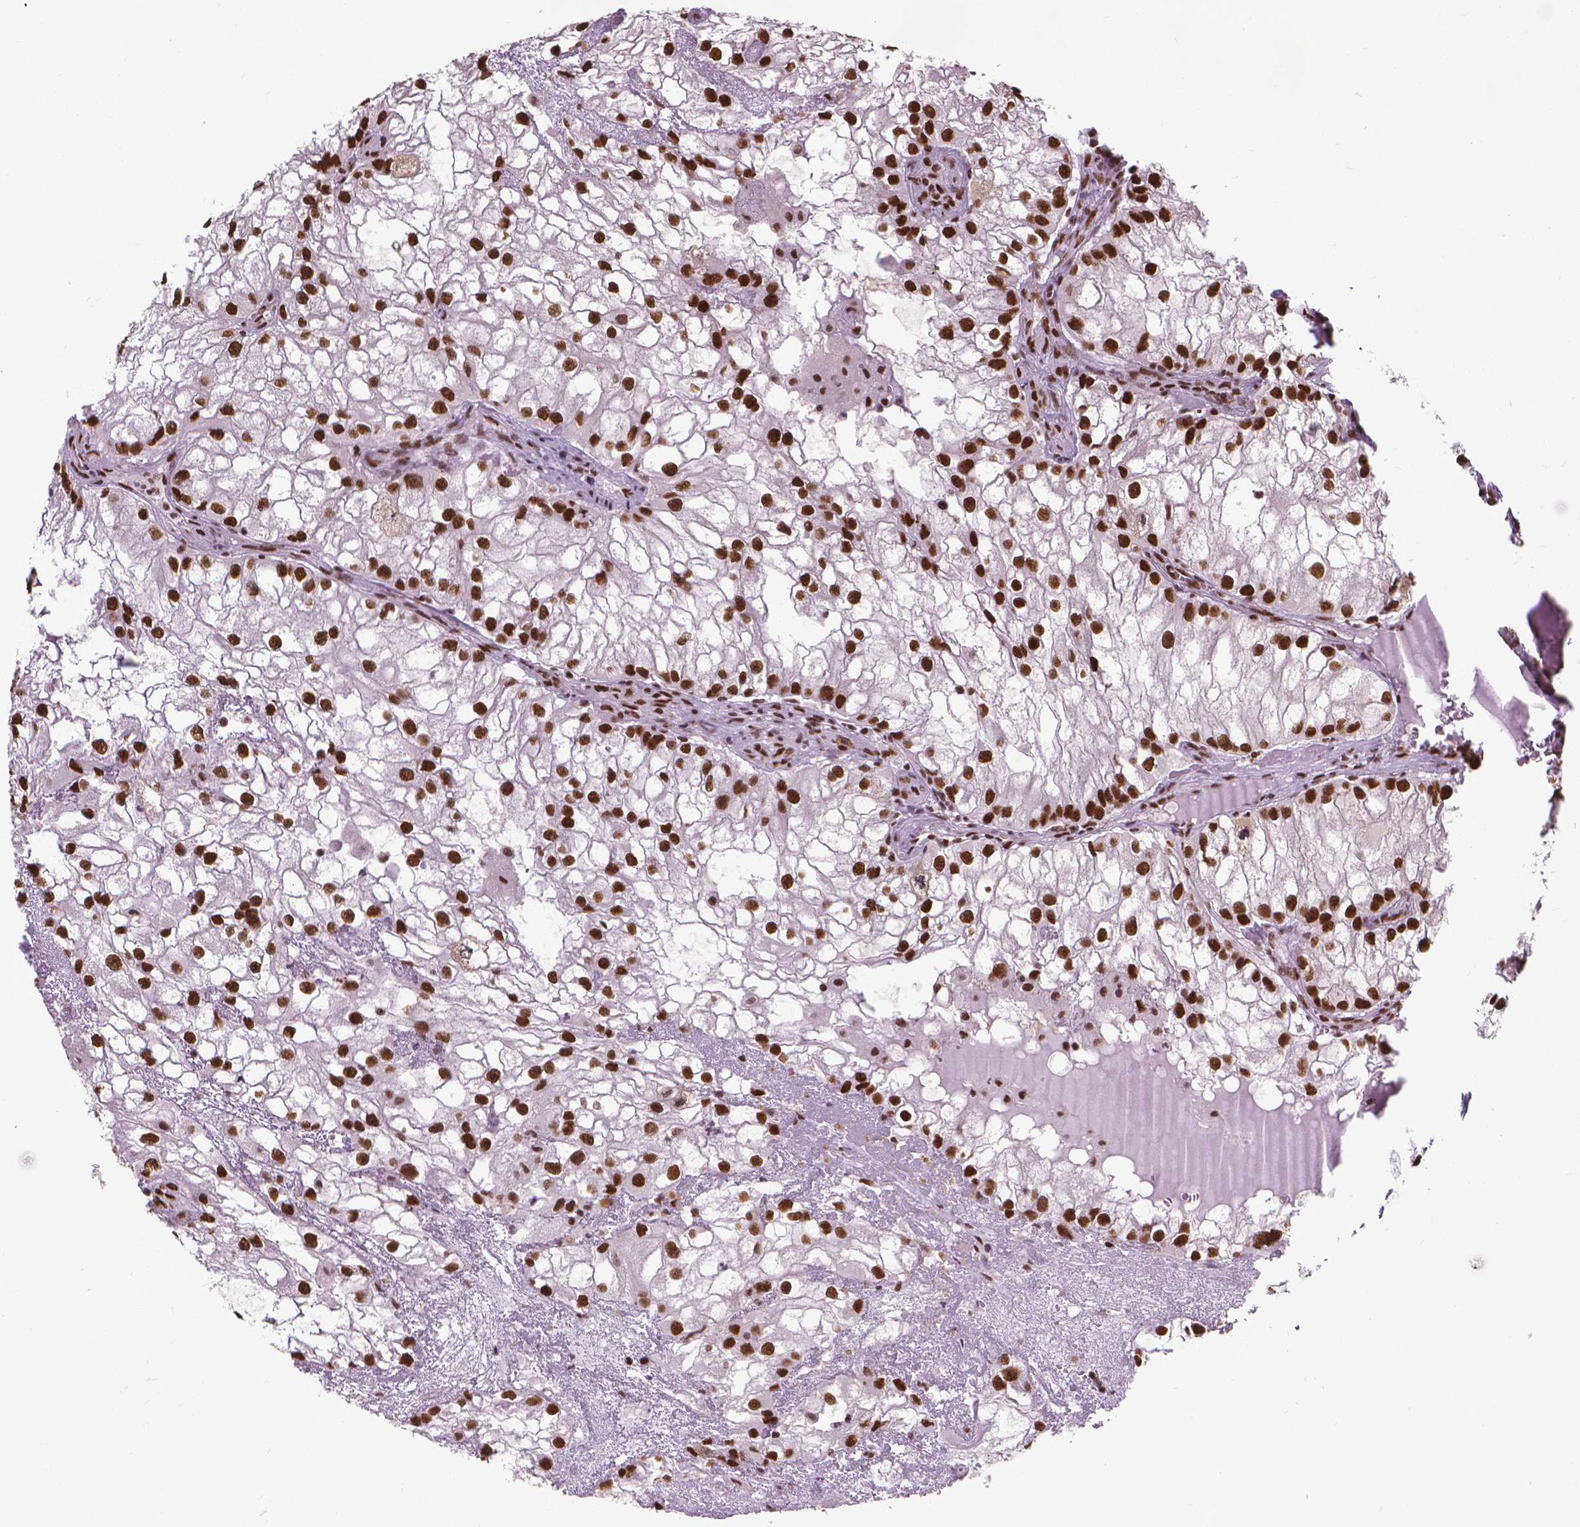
{"staining": {"intensity": "strong", "quantity": ">75%", "location": "nuclear"}, "tissue": "renal cancer", "cell_type": "Tumor cells", "image_type": "cancer", "snomed": [{"axis": "morphology", "description": "Adenocarcinoma, NOS"}, {"axis": "topography", "description": "Kidney"}], "caption": "Immunohistochemical staining of adenocarcinoma (renal) shows high levels of strong nuclear positivity in approximately >75% of tumor cells. The protein of interest is shown in brown color, while the nuclei are stained blue.", "gene": "AKAP8", "patient": {"sex": "male", "age": 59}}